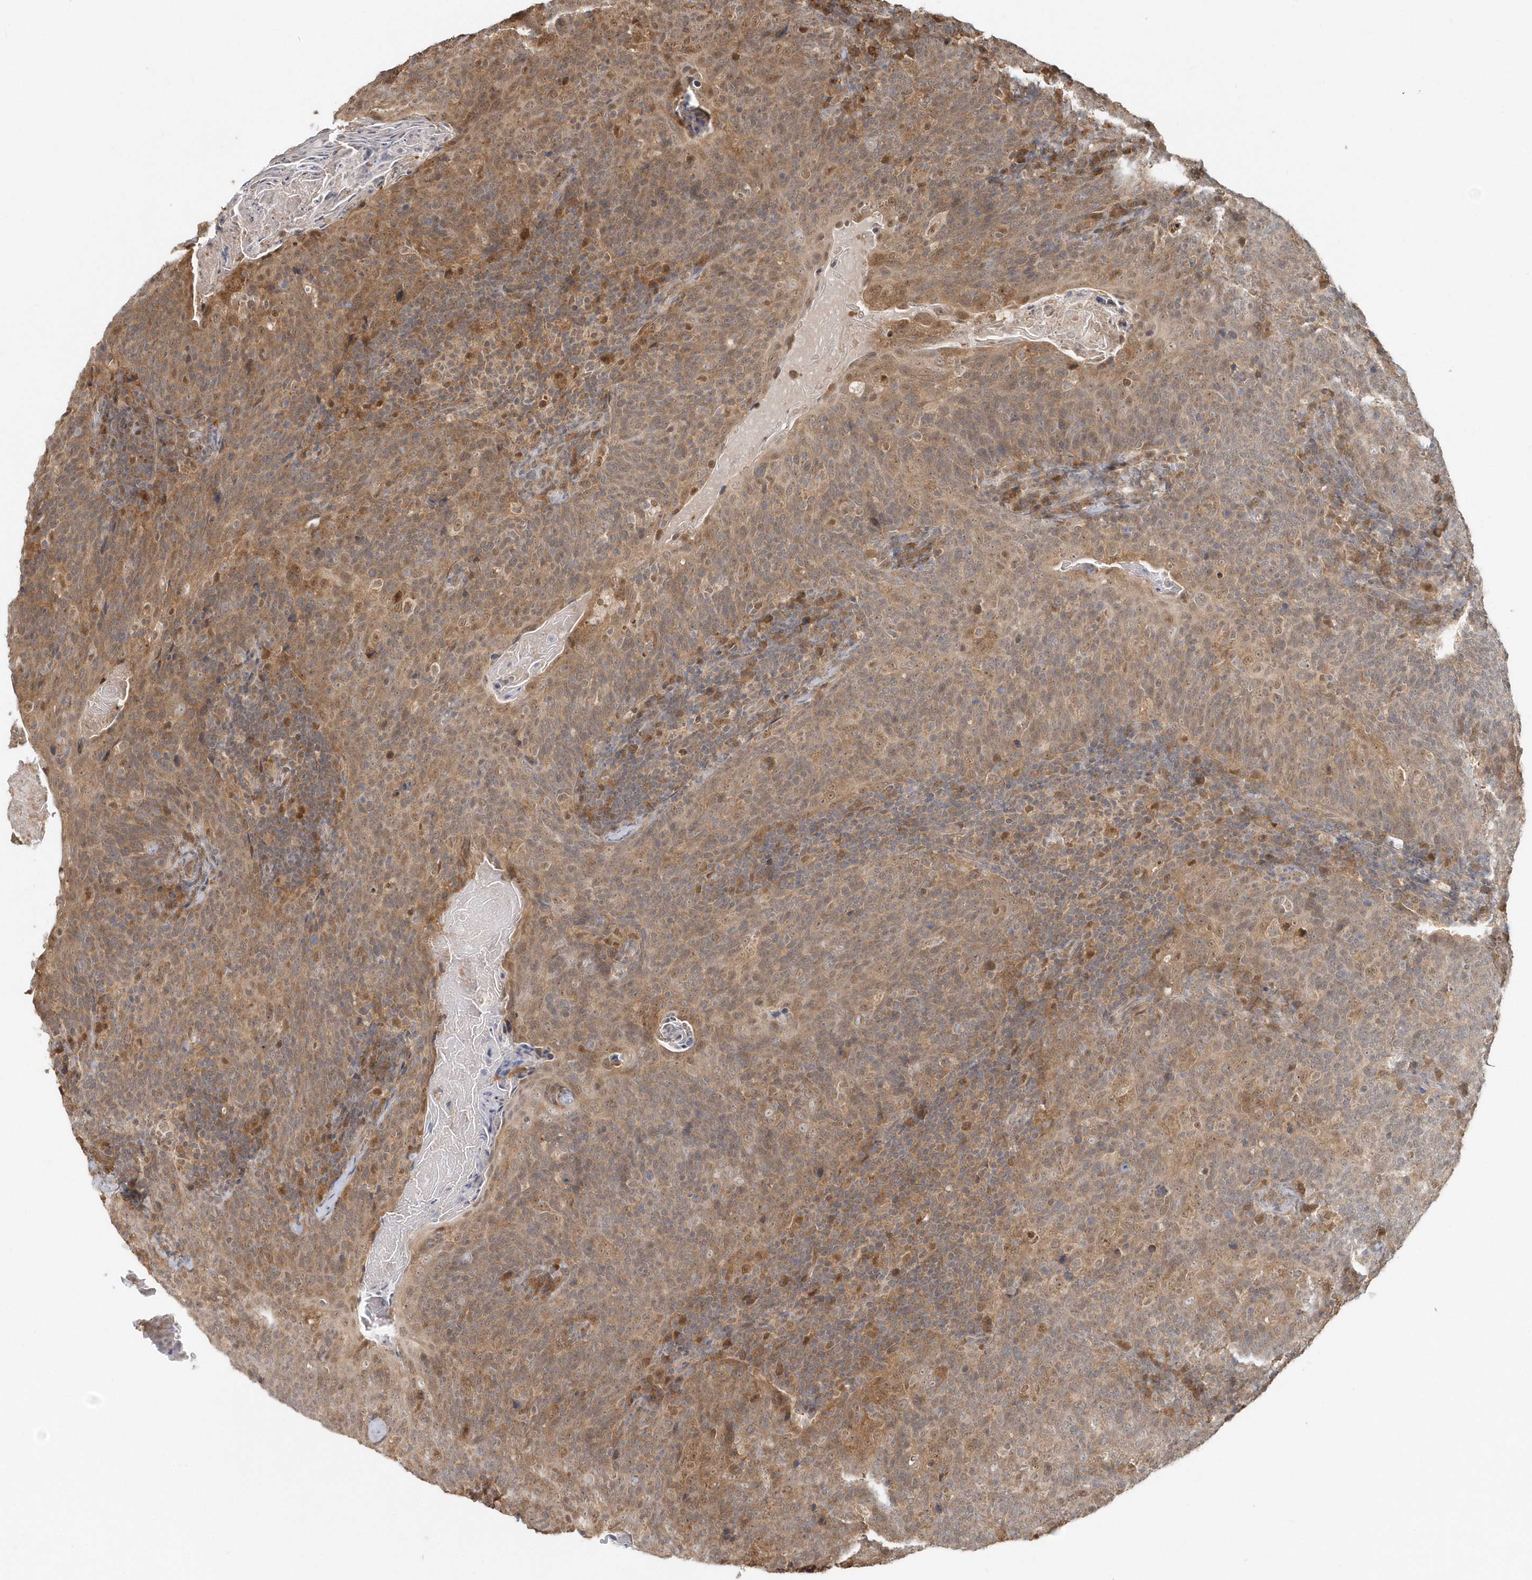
{"staining": {"intensity": "moderate", "quantity": ">75%", "location": "cytoplasmic/membranous,nuclear"}, "tissue": "head and neck cancer", "cell_type": "Tumor cells", "image_type": "cancer", "snomed": [{"axis": "morphology", "description": "Squamous cell carcinoma, NOS"}, {"axis": "morphology", "description": "Squamous cell carcinoma, metastatic, NOS"}, {"axis": "topography", "description": "Lymph node"}, {"axis": "topography", "description": "Head-Neck"}], "caption": "Immunohistochemical staining of human metastatic squamous cell carcinoma (head and neck) displays medium levels of moderate cytoplasmic/membranous and nuclear protein staining in about >75% of tumor cells.", "gene": "PSMD6", "patient": {"sex": "male", "age": 62}}